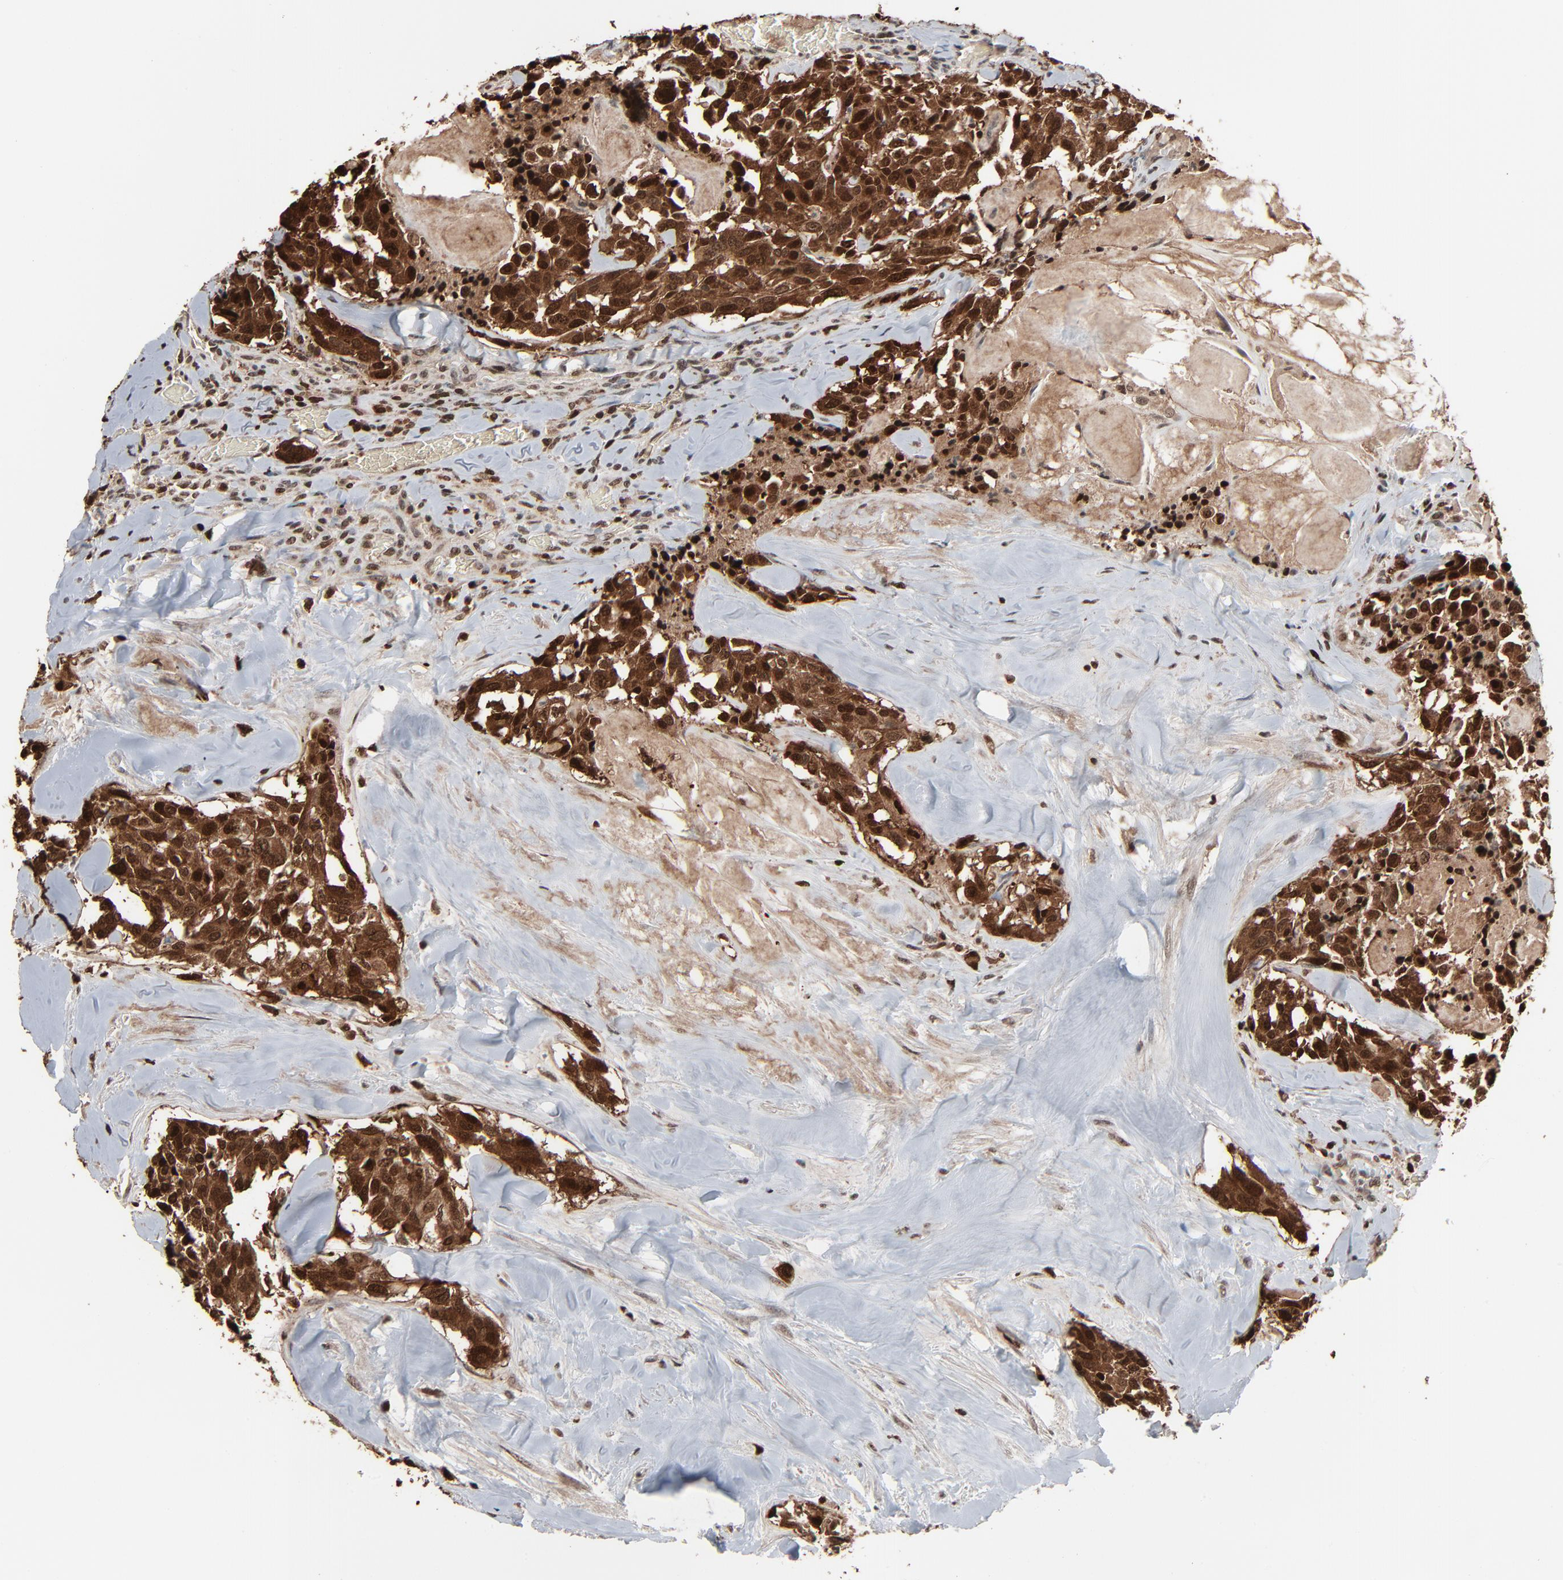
{"staining": {"intensity": "strong", "quantity": ">75%", "location": "cytoplasmic/membranous,nuclear"}, "tissue": "thyroid cancer", "cell_type": "Tumor cells", "image_type": "cancer", "snomed": [{"axis": "morphology", "description": "Carcinoma, NOS"}, {"axis": "morphology", "description": "Carcinoid, malignant, NOS"}, {"axis": "topography", "description": "Thyroid gland"}], "caption": "Tumor cells demonstrate high levels of strong cytoplasmic/membranous and nuclear positivity in about >75% of cells in carcinoma (thyroid).", "gene": "RPS6KA3", "patient": {"sex": "male", "age": 33}}